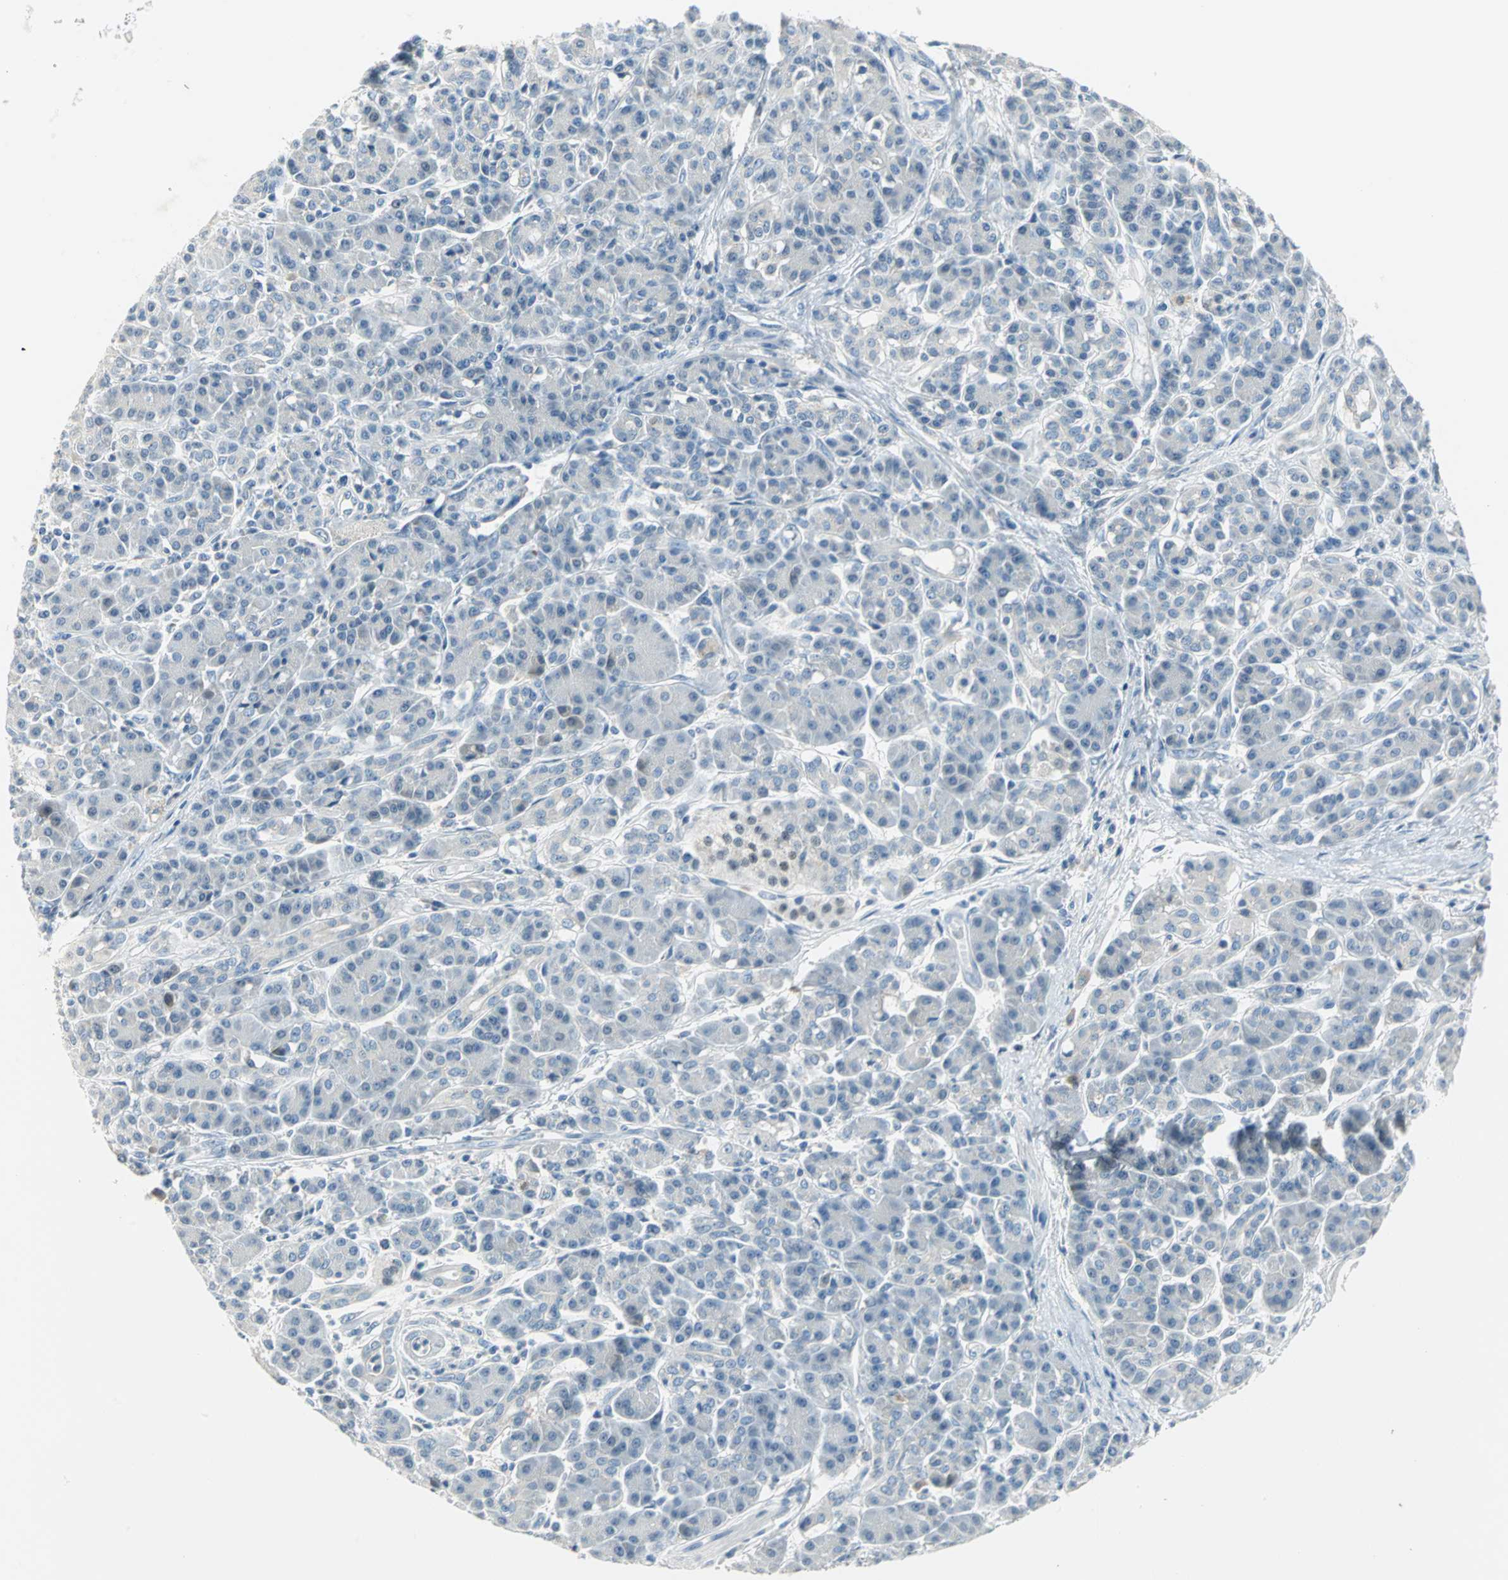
{"staining": {"intensity": "negative", "quantity": "none", "location": "none"}, "tissue": "pancreatic cancer", "cell_type": "Tumor cells", "image_type": "cancer", "snomed": [{"axis": "morphology", "description": "Adenocarcinoma, NOS"}, {"axis": "topography", "description": "Pancreas"}], "caption": "Human pancreatic adenocarcinoma stained for a protein using IHC shows no staining in tumor cells.", "gene": "ZIC1", "patient": {"sex": "male", "age": 59}}